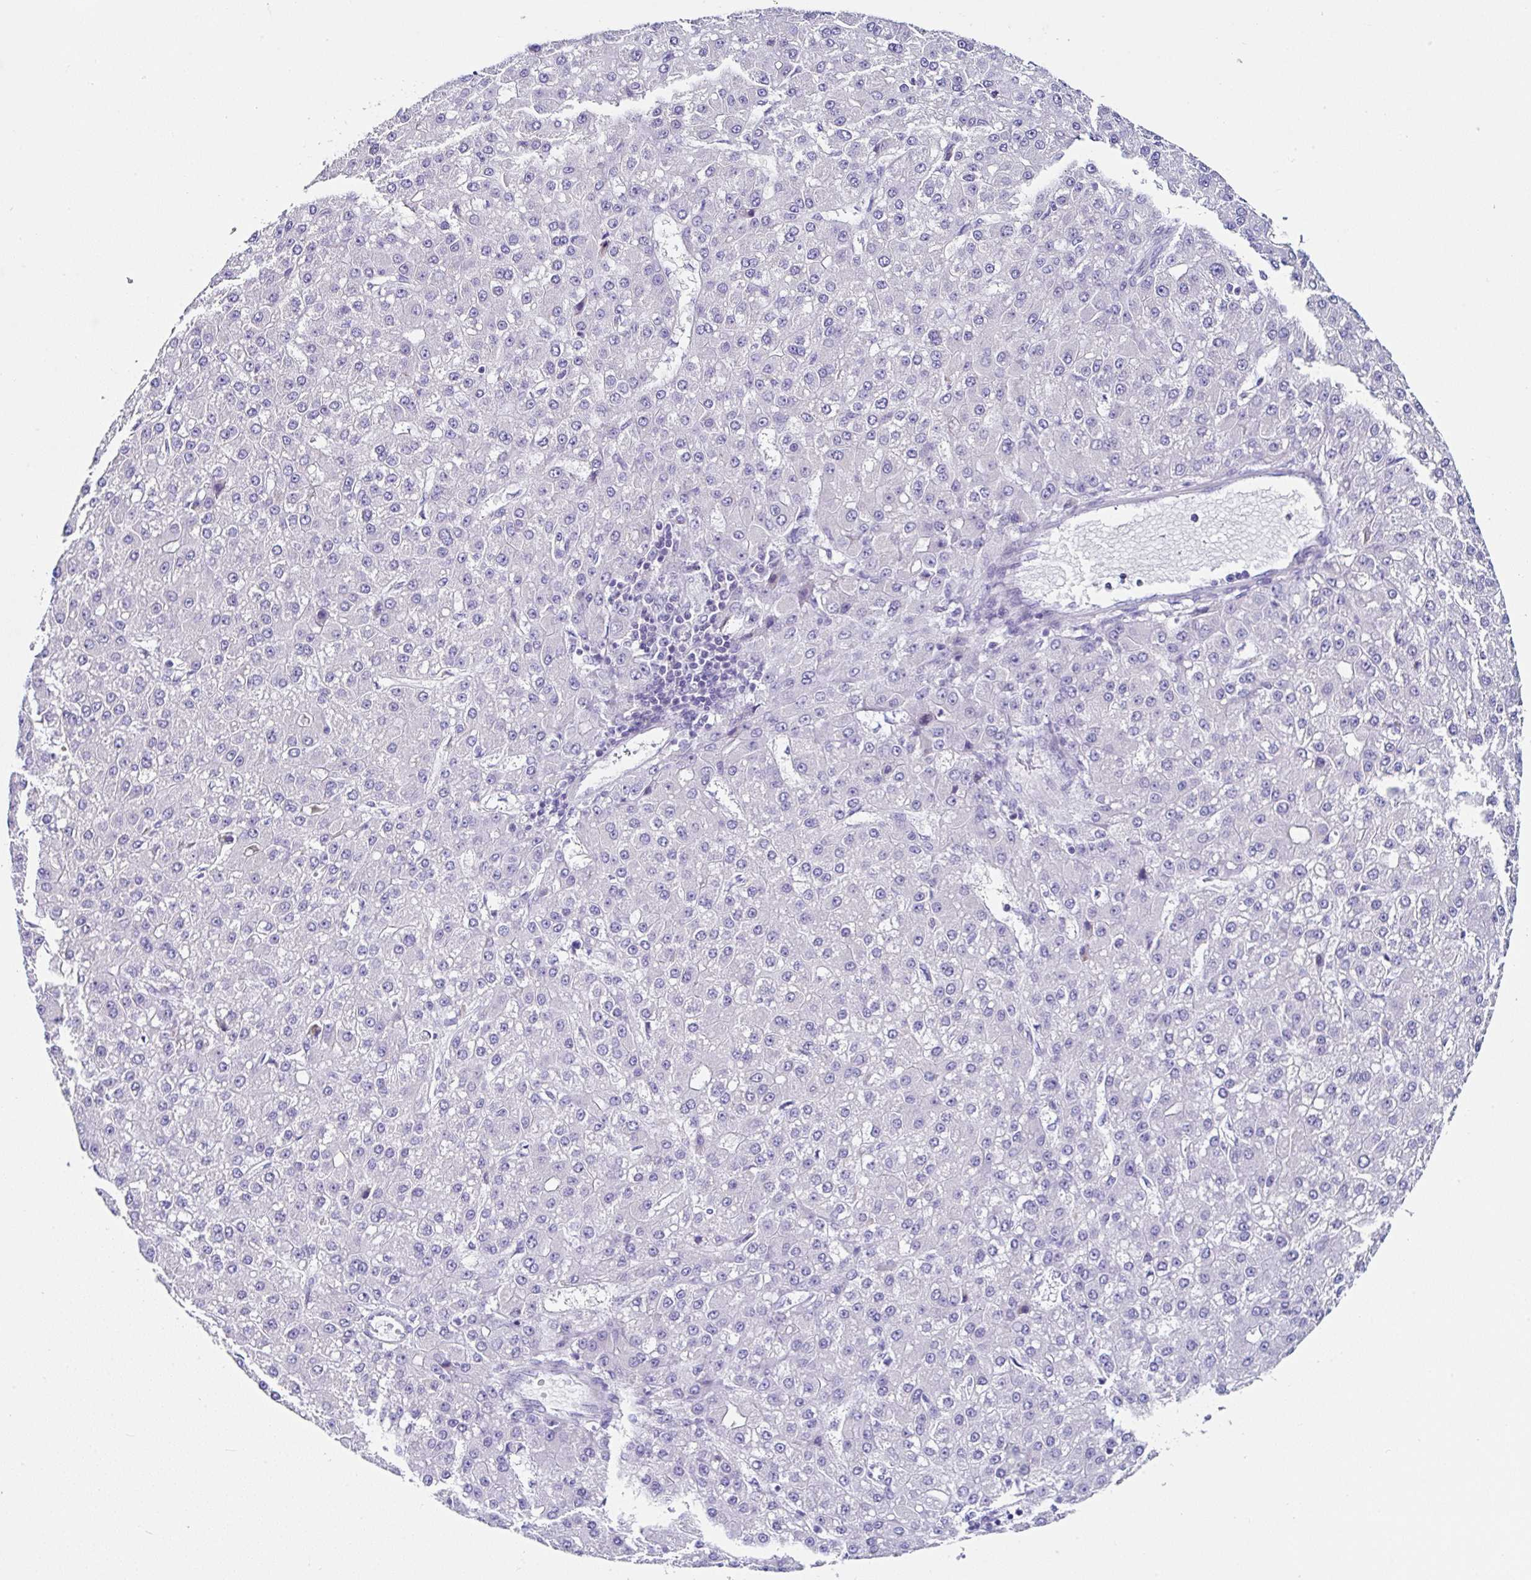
{"staining": {"intensity": "negative", "quantity": "none", "location": "none"}, "tissue": "liver cancer", "cell_type": "Tumor cells", "image_type": "cancer", "snomed": [{"axis": "morphology", "description": "Carcinoma, Hepatocellular, NOS"}, {"axis": "topography", "description": "Liver"}], "caption": "A histopathology image of human liver cancer is negative for staining in tumor cells.", "gene": "UGT3A1", "patient": {"sex": "male", "age": 67}}